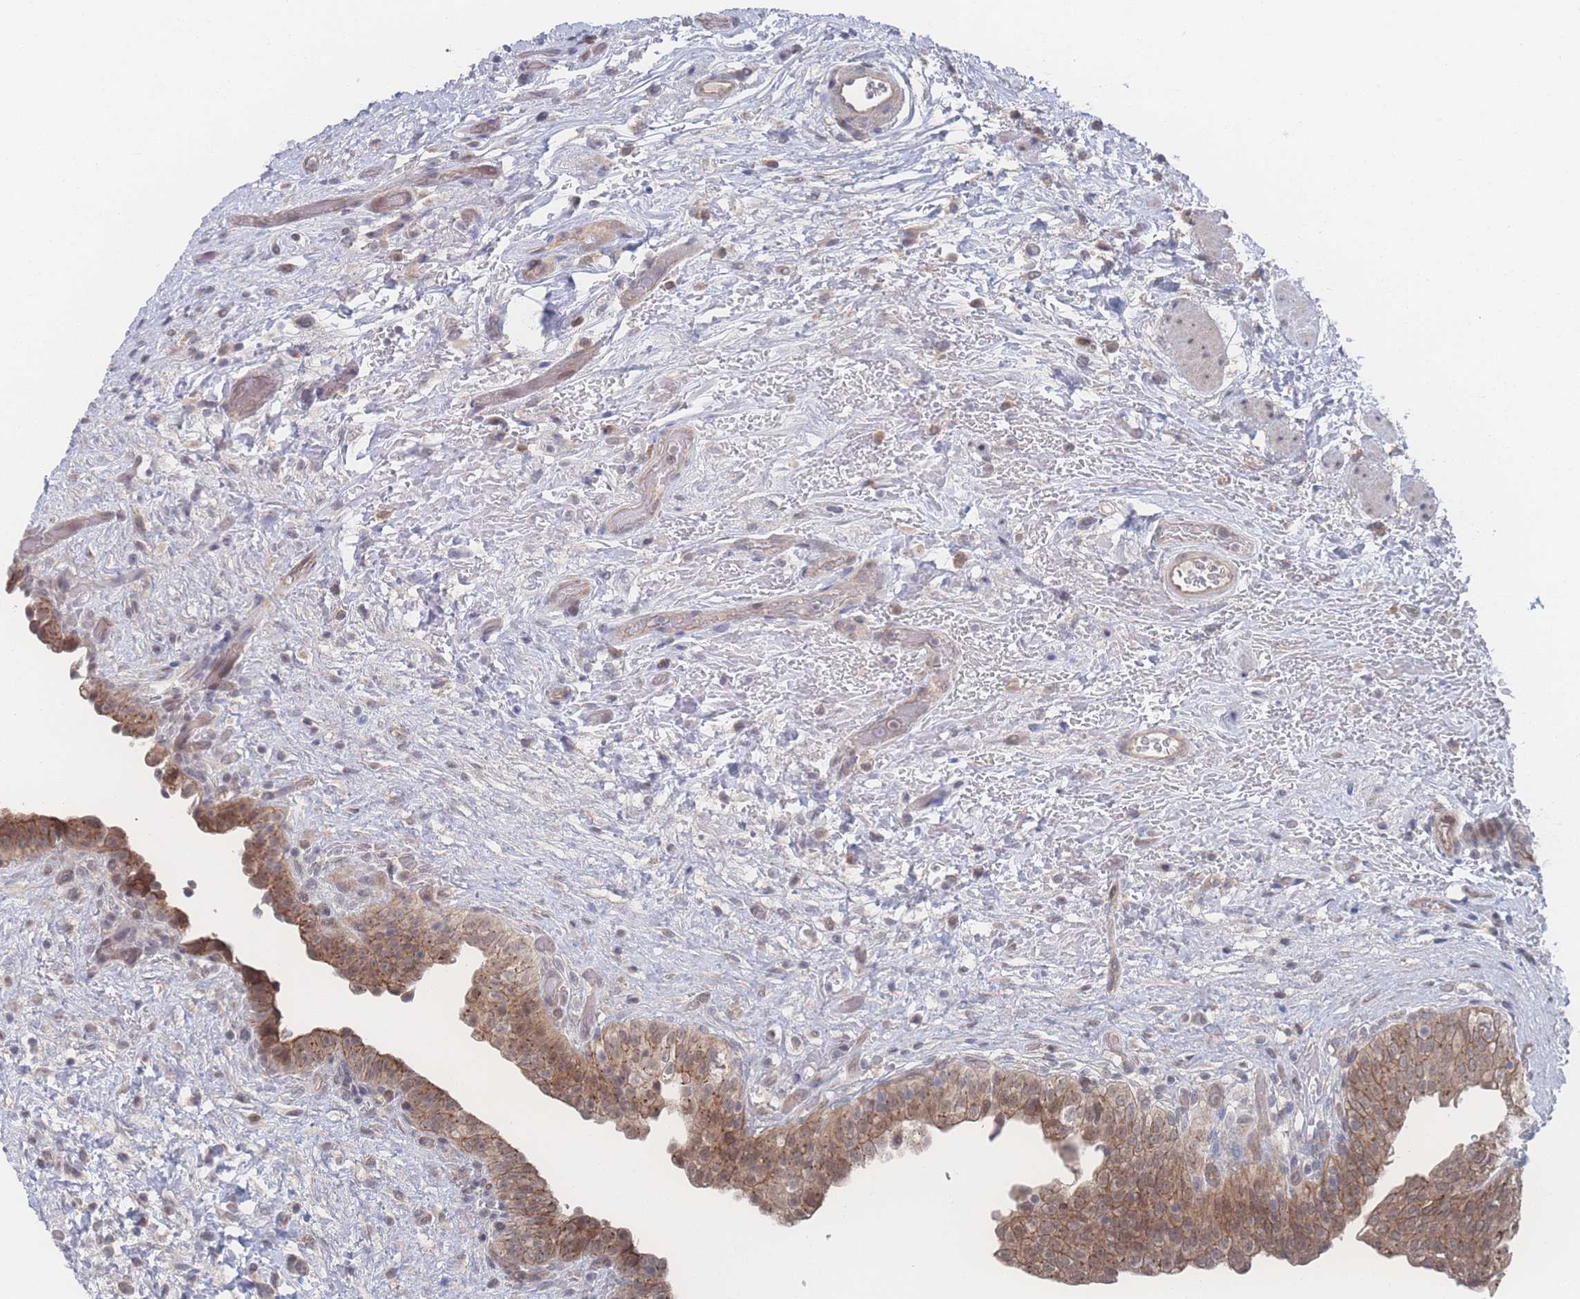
{"staining": {"intensity": "moderate", "quantity": ">75%", "location": "cytoplasmic/membranous"}, "tissue": "urinary bladder", "cell_type": "Urothelial cells", "image_type": "normal", "snomed": [{"axis": "morphology", "description": "Normal tissue, NOS"}, {"axis": "topography", "description": "Urinary bladder"}], "caption": "The image exhibits staining of benign urinary bladder, revealing moderate cytoplasmic/membranous protein staining (brown color) within urothelial cells. The staining was performed using DAB (3,3'-diaminobenzidine) to visualize the protein expression in brown, while the nuclei were stained in blue with hematoxylin (Magnification: 20x).", "gene": "NBEAL1", "patient": {"sex": "male", "age": 69}}